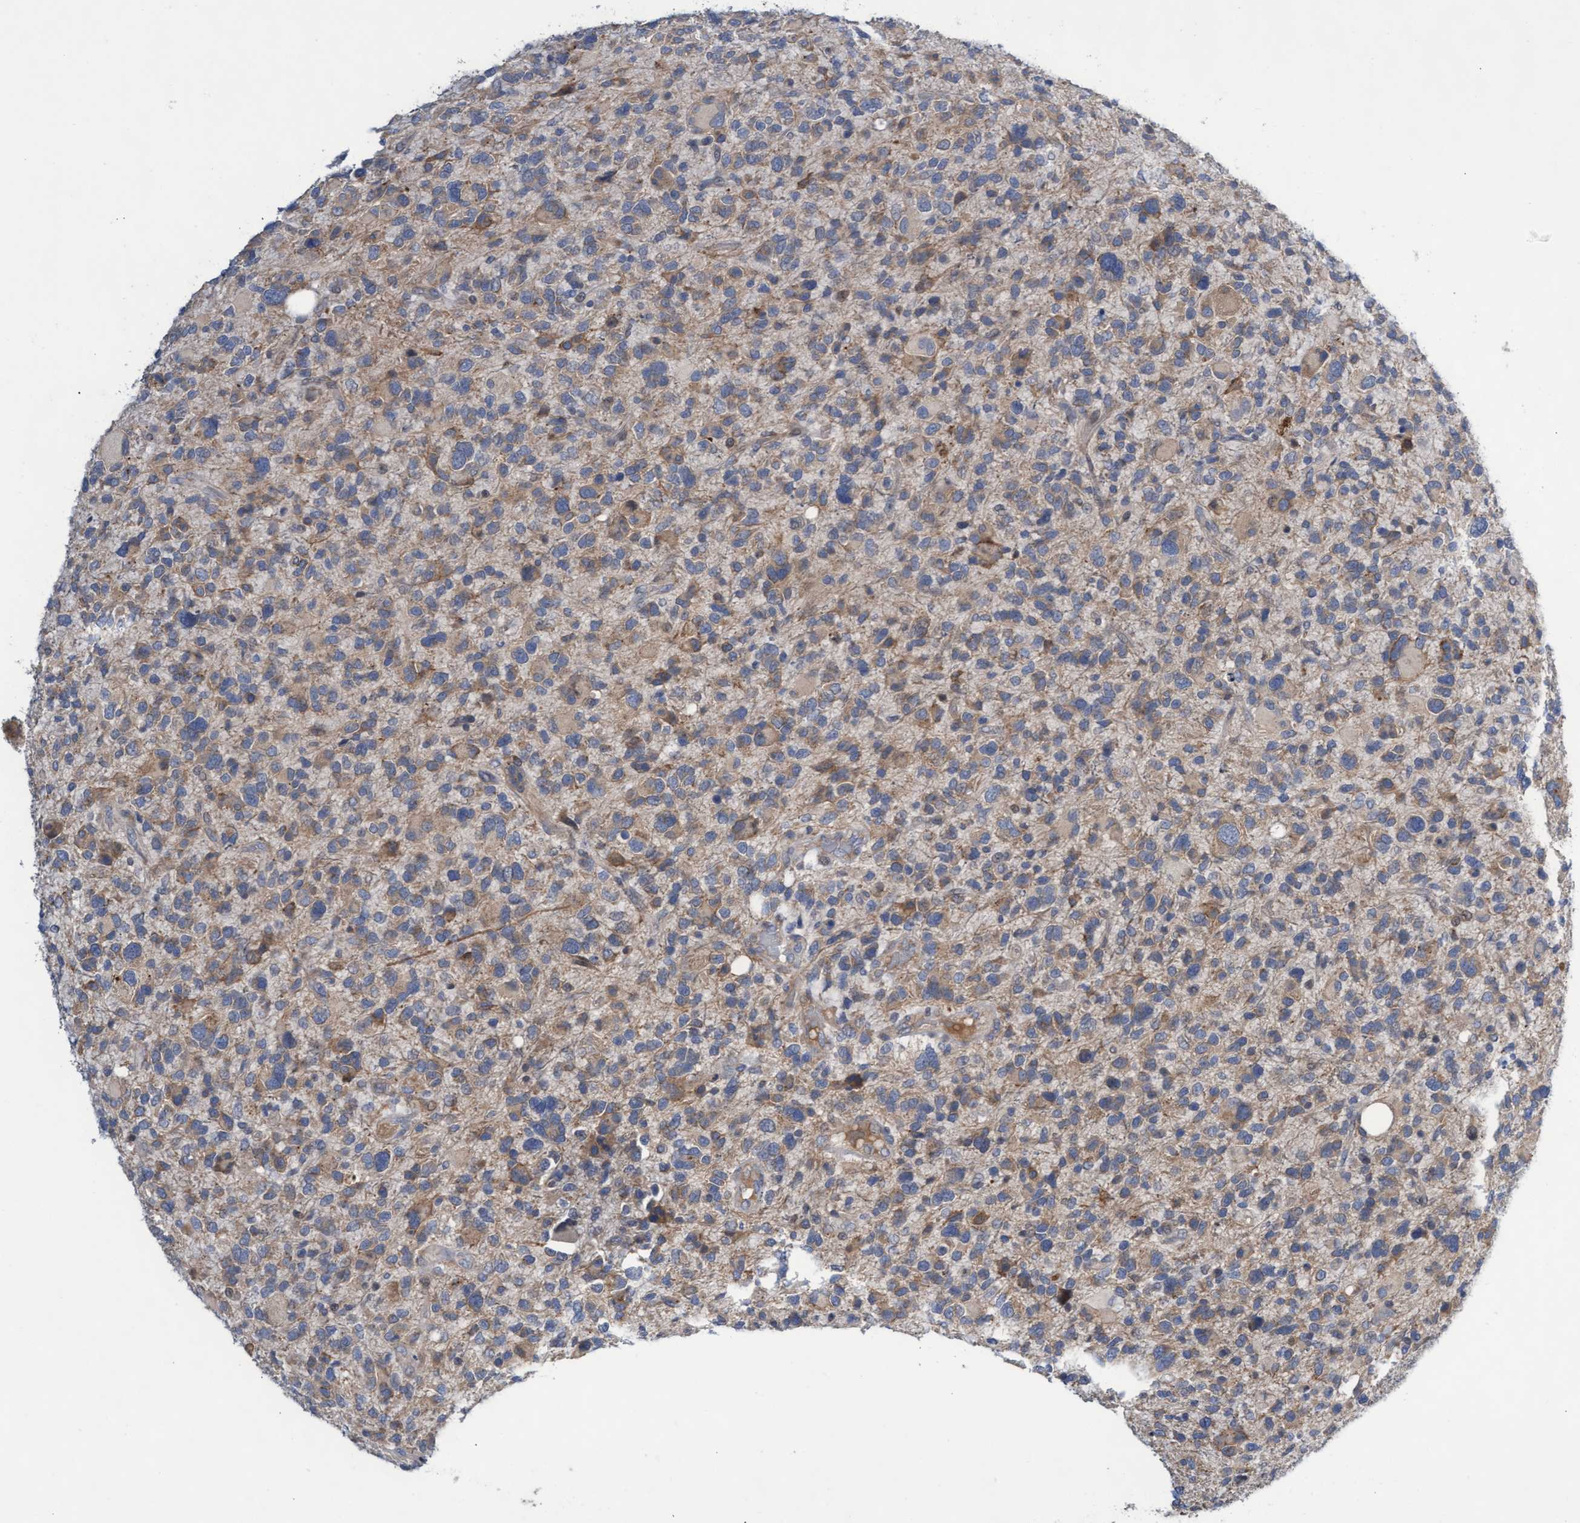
{"staining": {"intensity": "moderate", "quantity": ">75%", "location": "cytoplasmic/membranous"}, "tissue": "glioma", "cell_type": "Tumor cells", "image_type": "cancer", "snomed": [{"axis": "morphology", "description": "Glioma, malignant, High grade"}, {"axis": "topography", "description": "Brain"}], "caption": "A micrograph of high-grade glioma (malignant) stained for a protein reveals moderate cytoplasmic/membranous brown staining in tumor cells.", "gene": "ABCF2", "patient": {"sex": "male", "age": 48}}